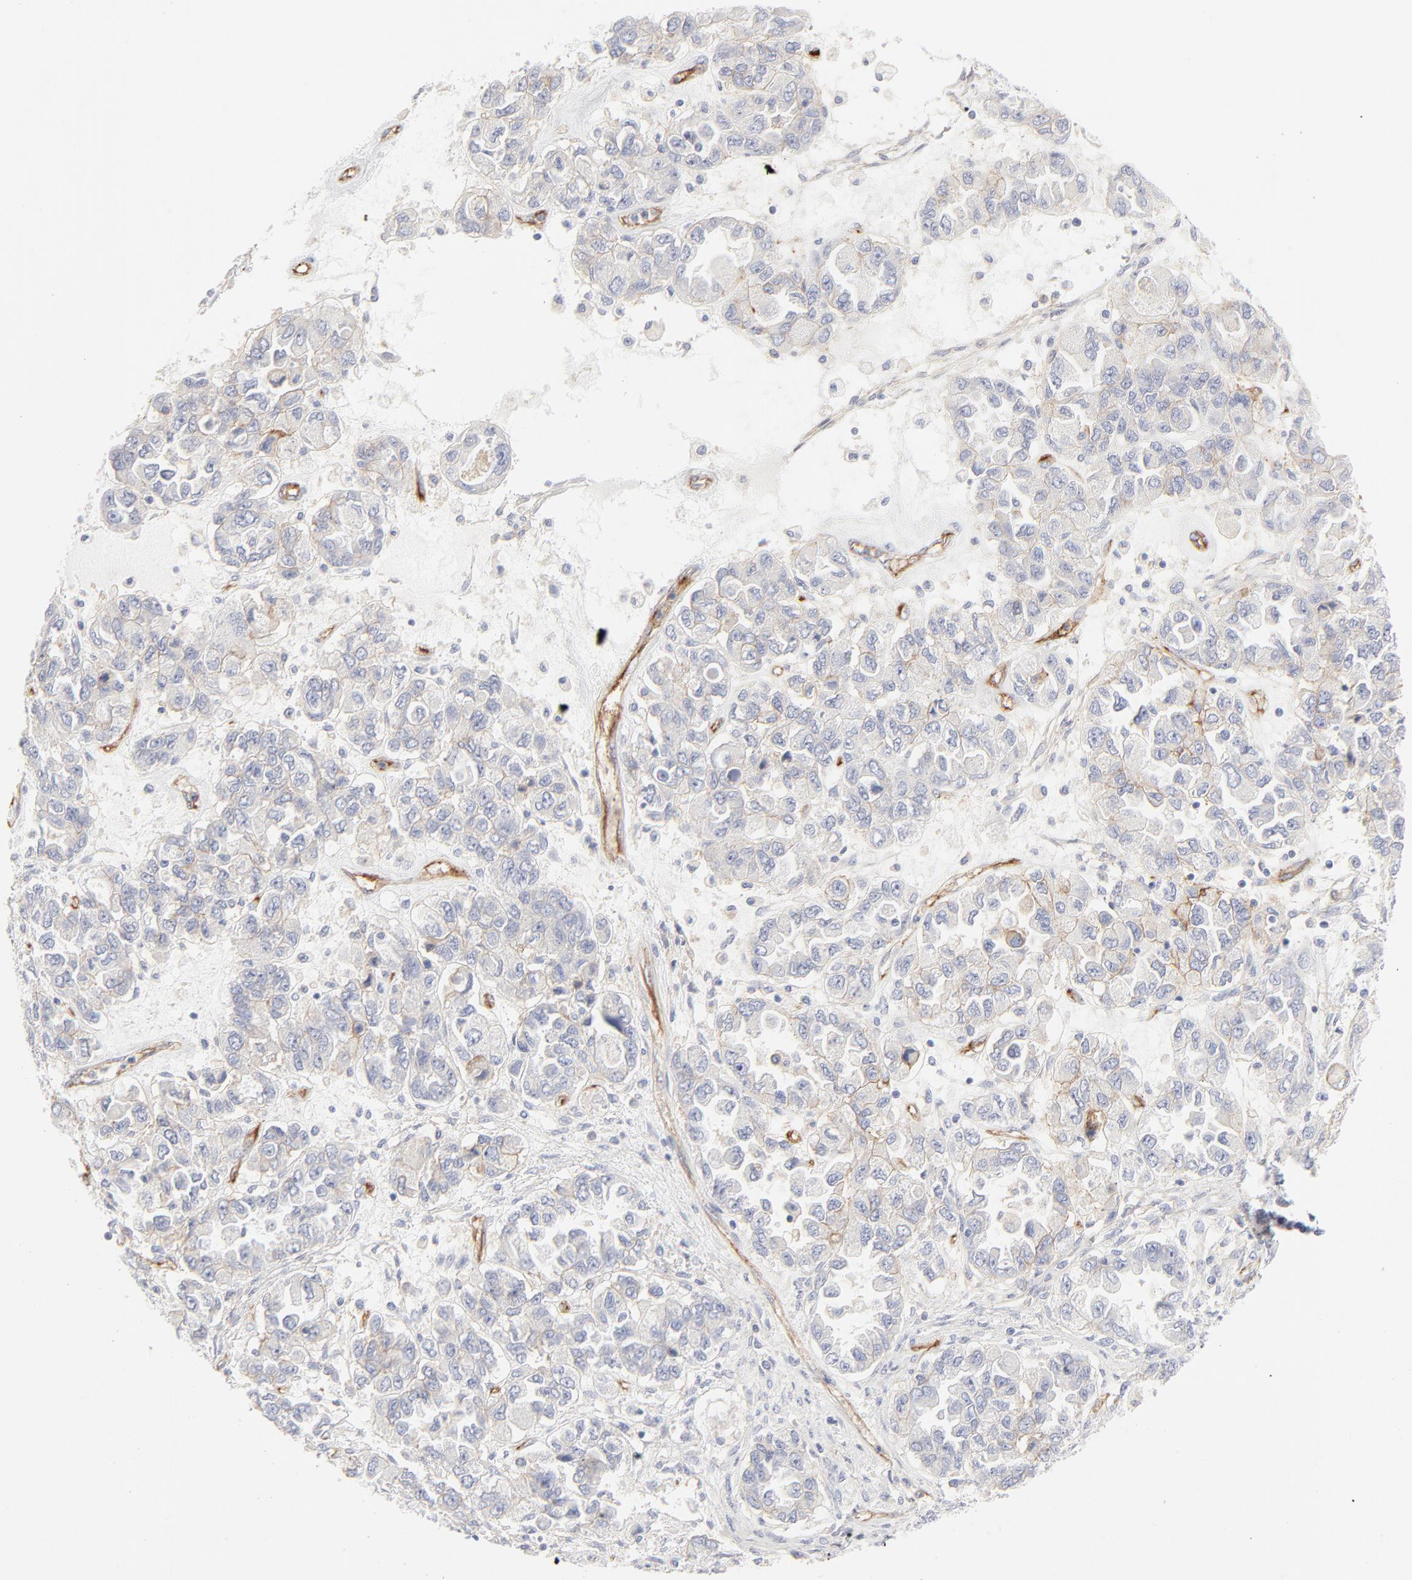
{"staining": {"intensity": "negative", "quantity": "none", "location": "none"}, "tissue": "ovarian cancer", "cell_type": "Tumor cells", "image_type": "cancer", "snomed": [{"axis": "morphology", "description": "Cystadenocarcinoma, serous, NOS"}, {"axis": "topography", "description": "Ovary"}], "caption": "DAB immunohistochemical staining of human ovarian serous cystadenocarcinoma shows no significant expression in tumor cells.", "gene": "ITGA5", "patient": {"sex": "female", "age": 84}}